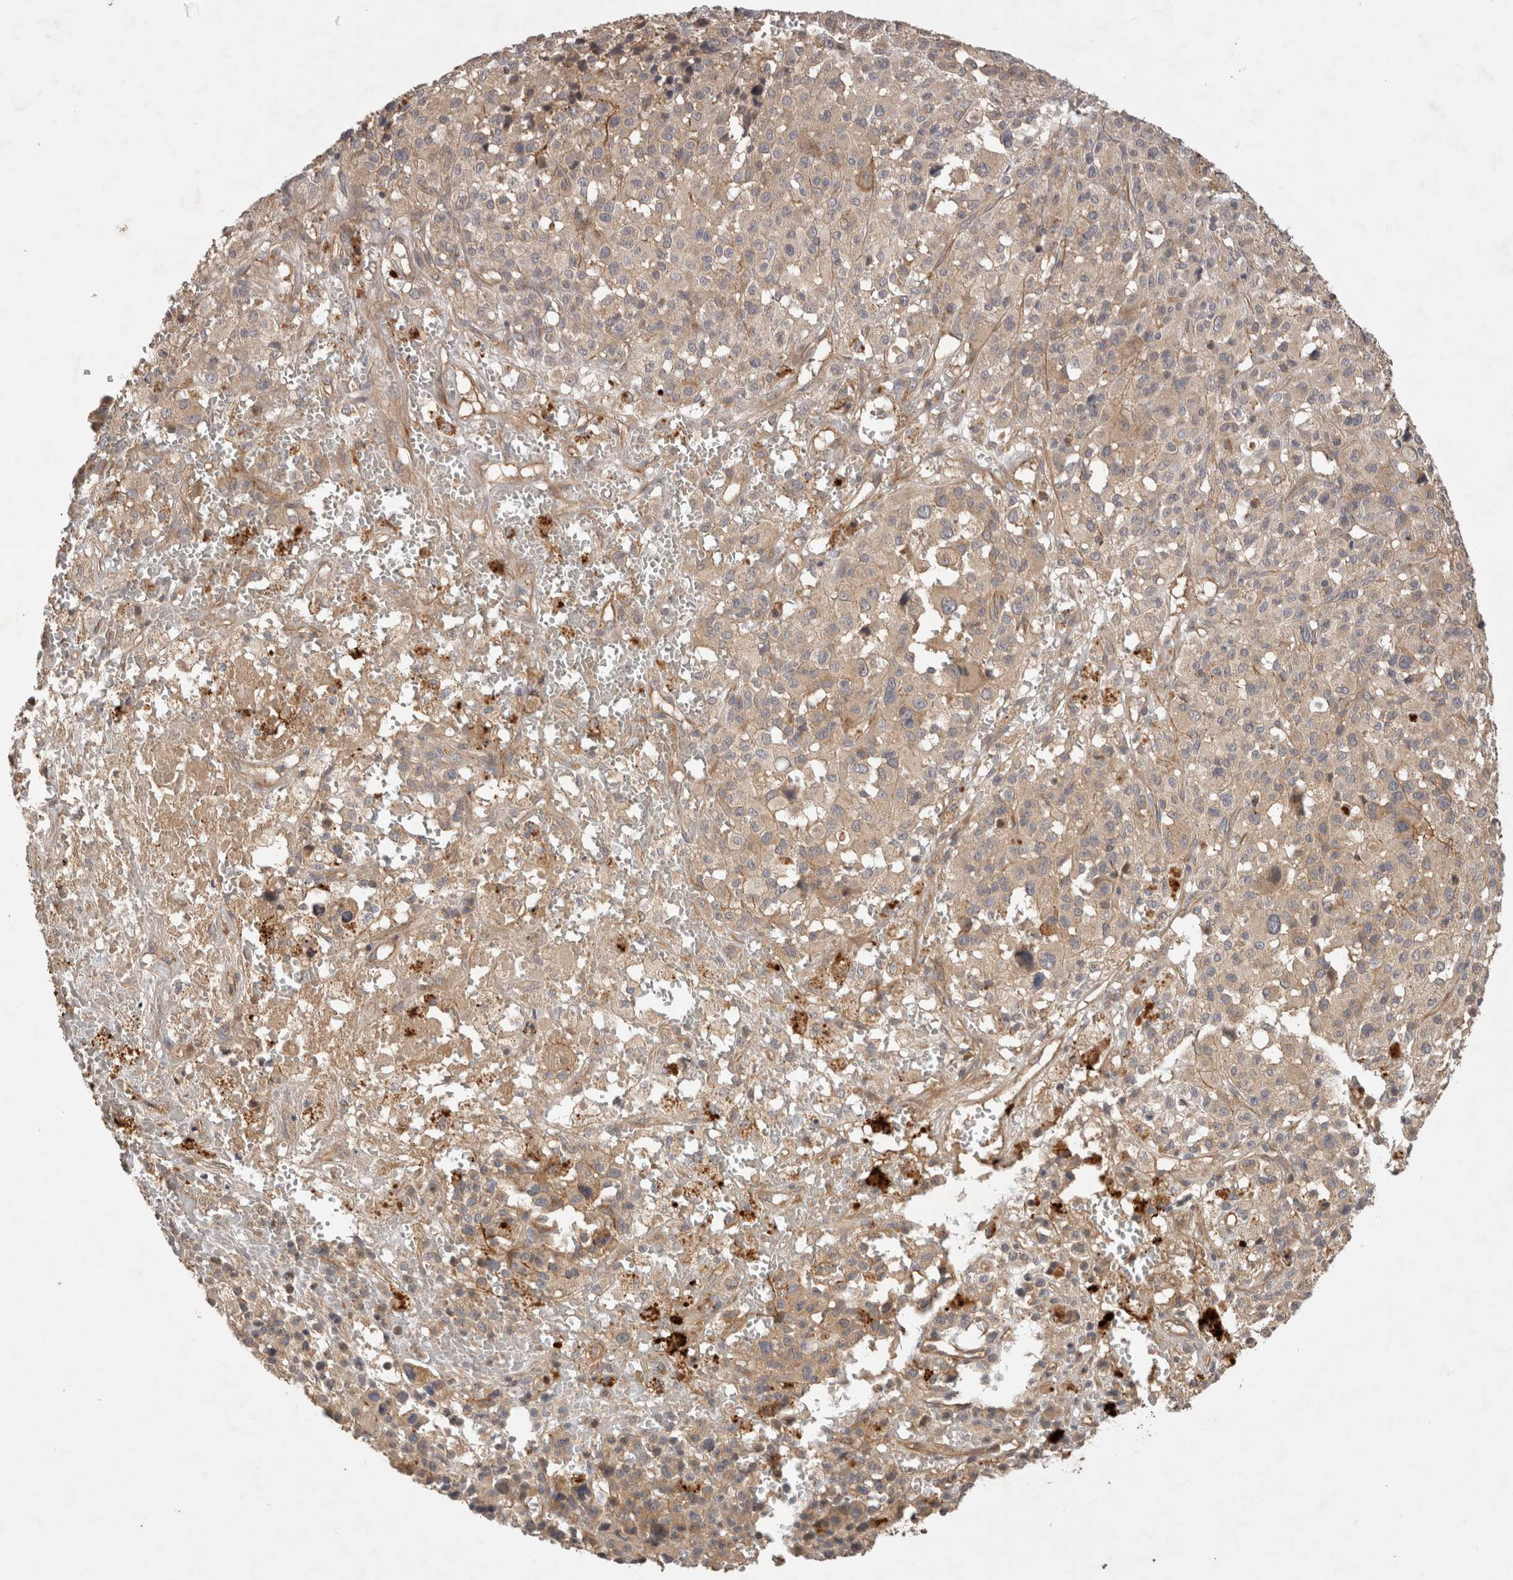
{"staining": {"intensity": "weak", "quantity": ">75%", "location": "cytoplasmic/membranous"}, "tissue": "melanoma", "cell_type": "Tumor cells", "image_type": "cancer", "snomed": [{"axis": "morphology", "description": "Malignant melanoma, Metastatic site"}, {"axis": "topography", "description": "Skin"}], "caption": "This histopathology image reveals IHC staining of malignant melanoma (metastatic site), with low weak cytoplasmic/membranous expression in about >75% of tumor cells.", "gene": "PPP1R42", "patient": {"sex": "female", "age": 74}}